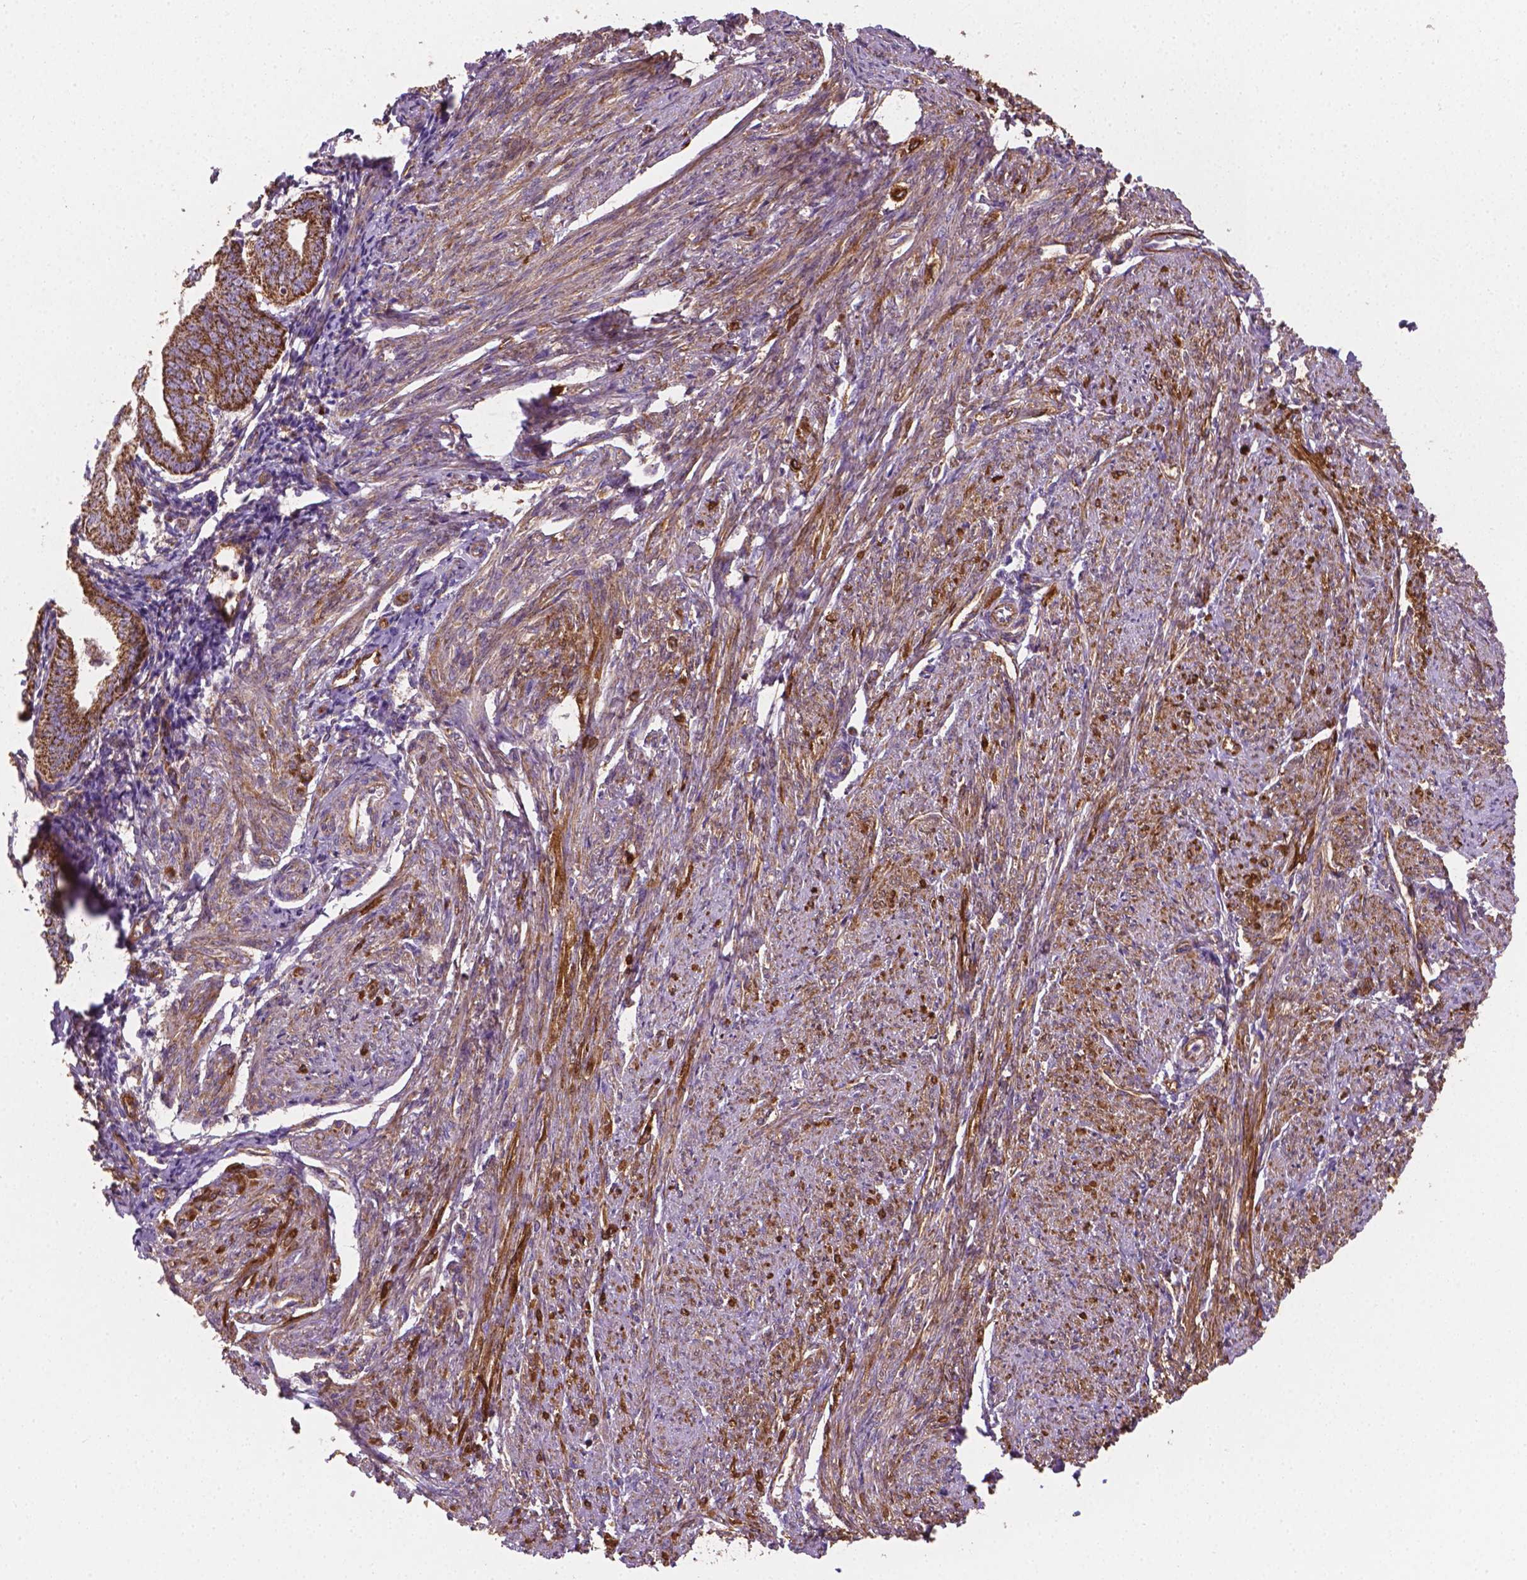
{"staining": {"intensity": "moderate", "quantity": ">75%", "location": "cytoplasmic/membranous"}, "tissue": "smooth muscle", "cell_type": "Smooth muscle cells", "image_type": "normal", "snomed": [{"axis": "morphology", "description": "Normal tissue, NOS"}, {"axis": "topography", "description": "Smooth muscle"}], "caption": "About >75% of smooth muscle cells in normal human smooth muscle display moderate cytoplasmic/membranous protein staining as visualized by brown immunohistochemical staining.", "gene": "TCAF1", "patient": {"sex": "female", "age": 65}}